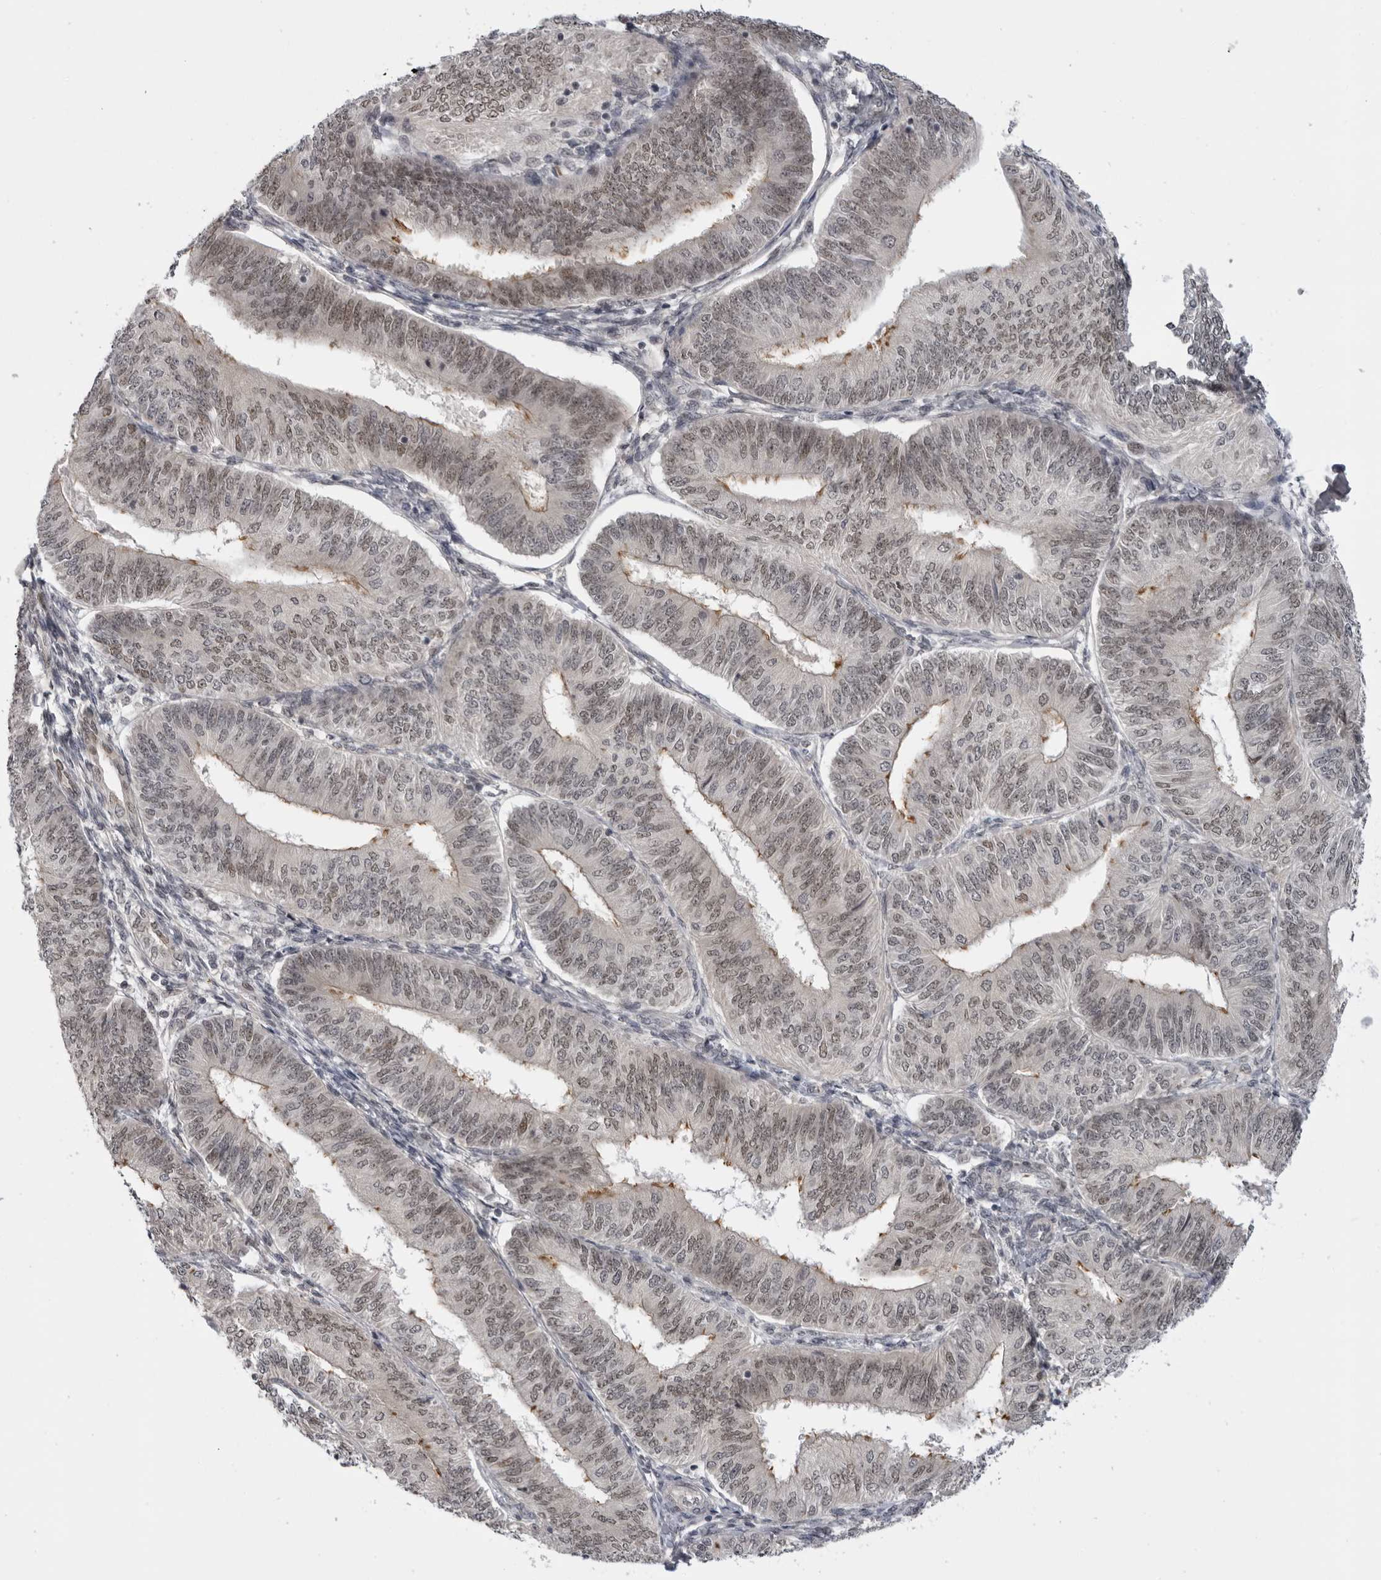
{"staining": {"intensity": "moderate", "quantity": ">75%", "location": "nuclear"}, "tissue": "endometrial cancer", "cell_type": "Tumor cells", "image_type": "cancer", "snomed": [{"axis": "morphology", "description": "Adenocarcinoma, NOS"}, {"axis": "topography", "description": "Endometrium"}], "caption": "Protein expression analysis of human endometrial cancer reveals moderate nuclear staining in about >75% of tumor cells.", "gene": "ALPK2", "patient": {"sex": "female", "age": 58}}